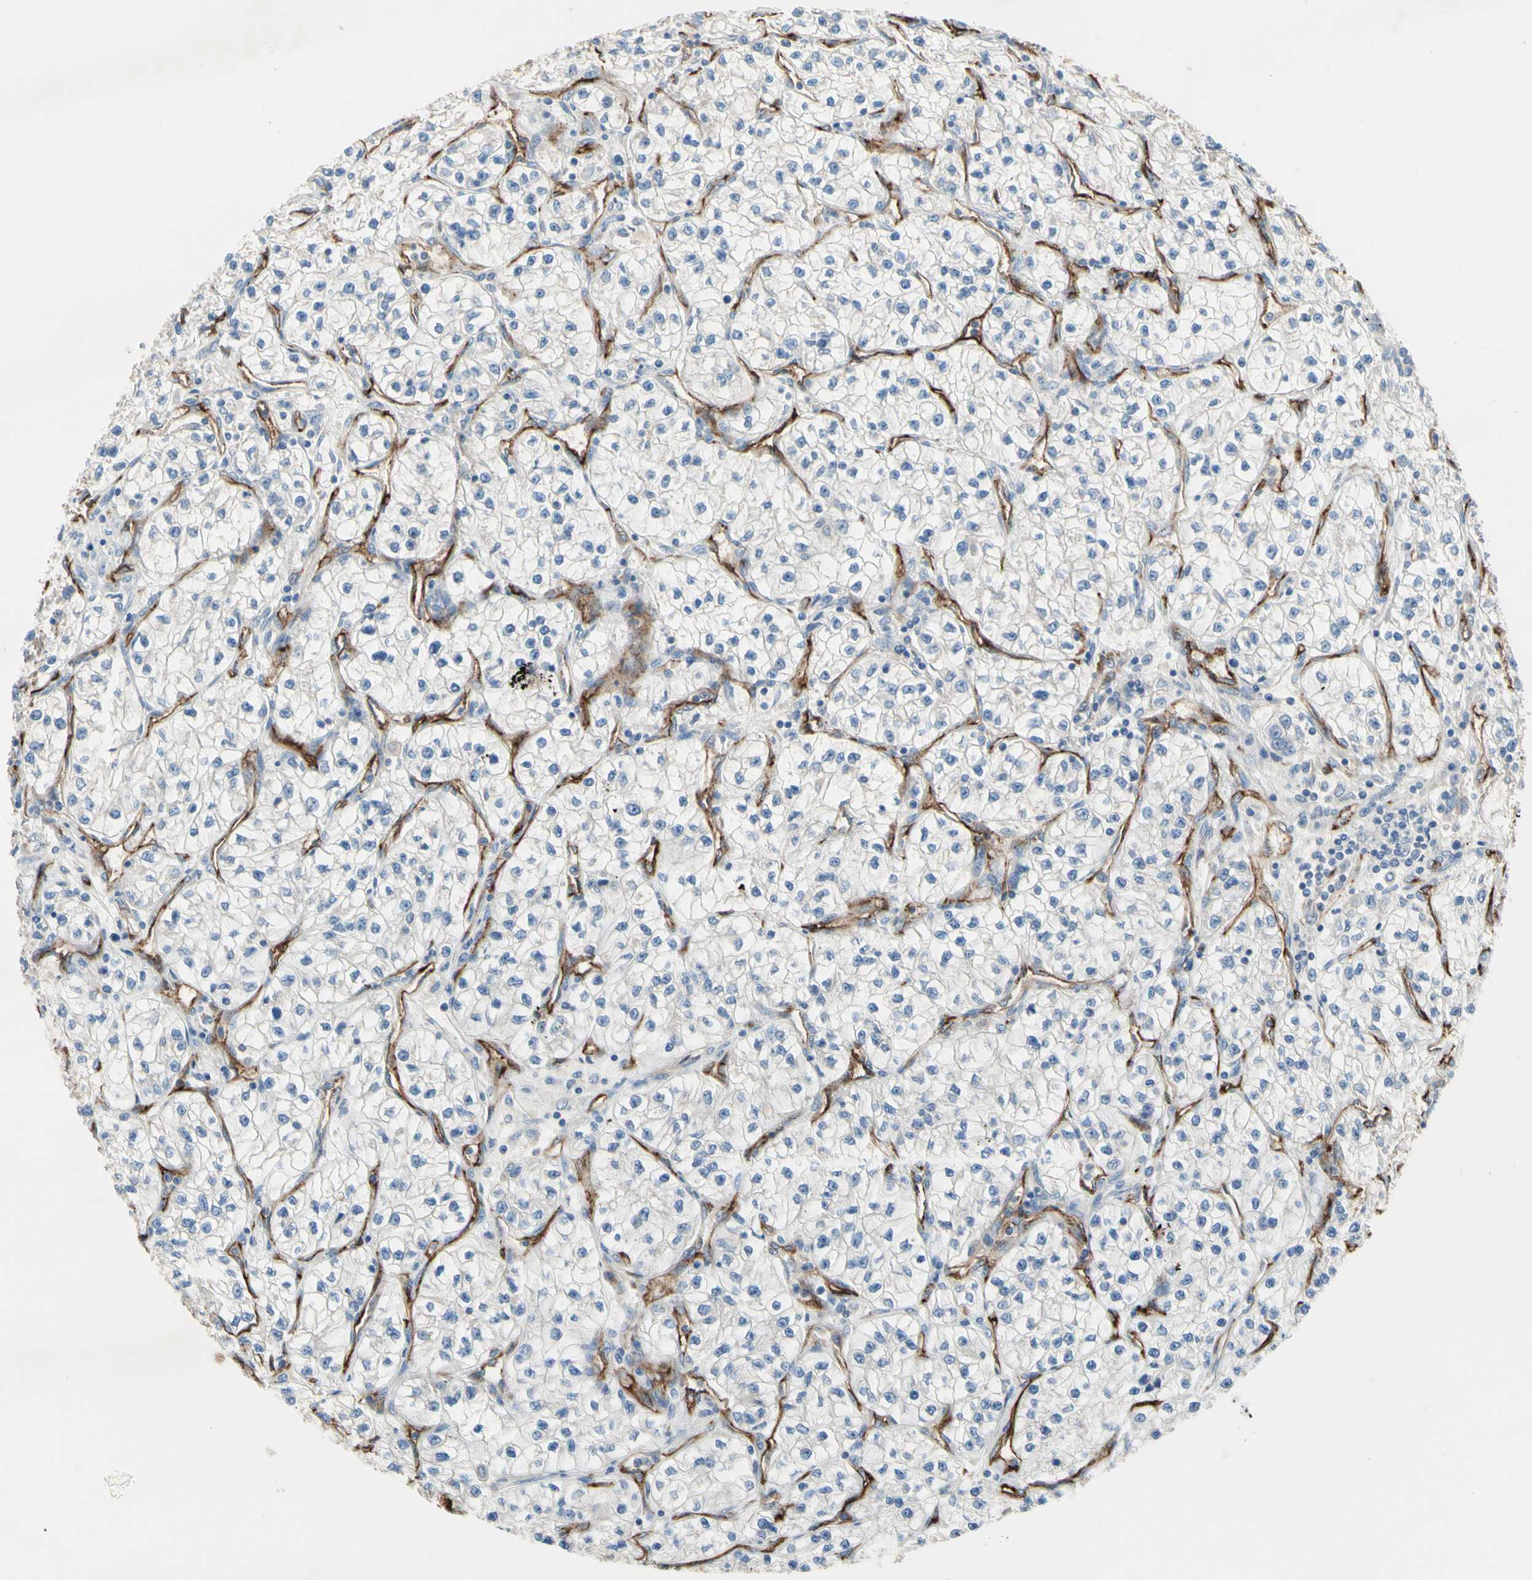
{"staining": {"intensity": "negative", "quantity": "none", "location": "none"}, "tissue": "renal cancer", "cell_type": "Tumor cells", "image_type": "cancer", "snomed": [{"axis": "morphology", "description": "Adenocarcinoma, NOS"}, {"axis": "topography", "description": "Kidney"}], "caption": "This micrograph is of renal adenocarcinoma stained with immunohistochemistry to label a protein in brown with the nuclei are counter-stained blue. There is no expression in tumor cells.", "gene": "TRAF2", "patient": {"sex": "female", "age": 57}}